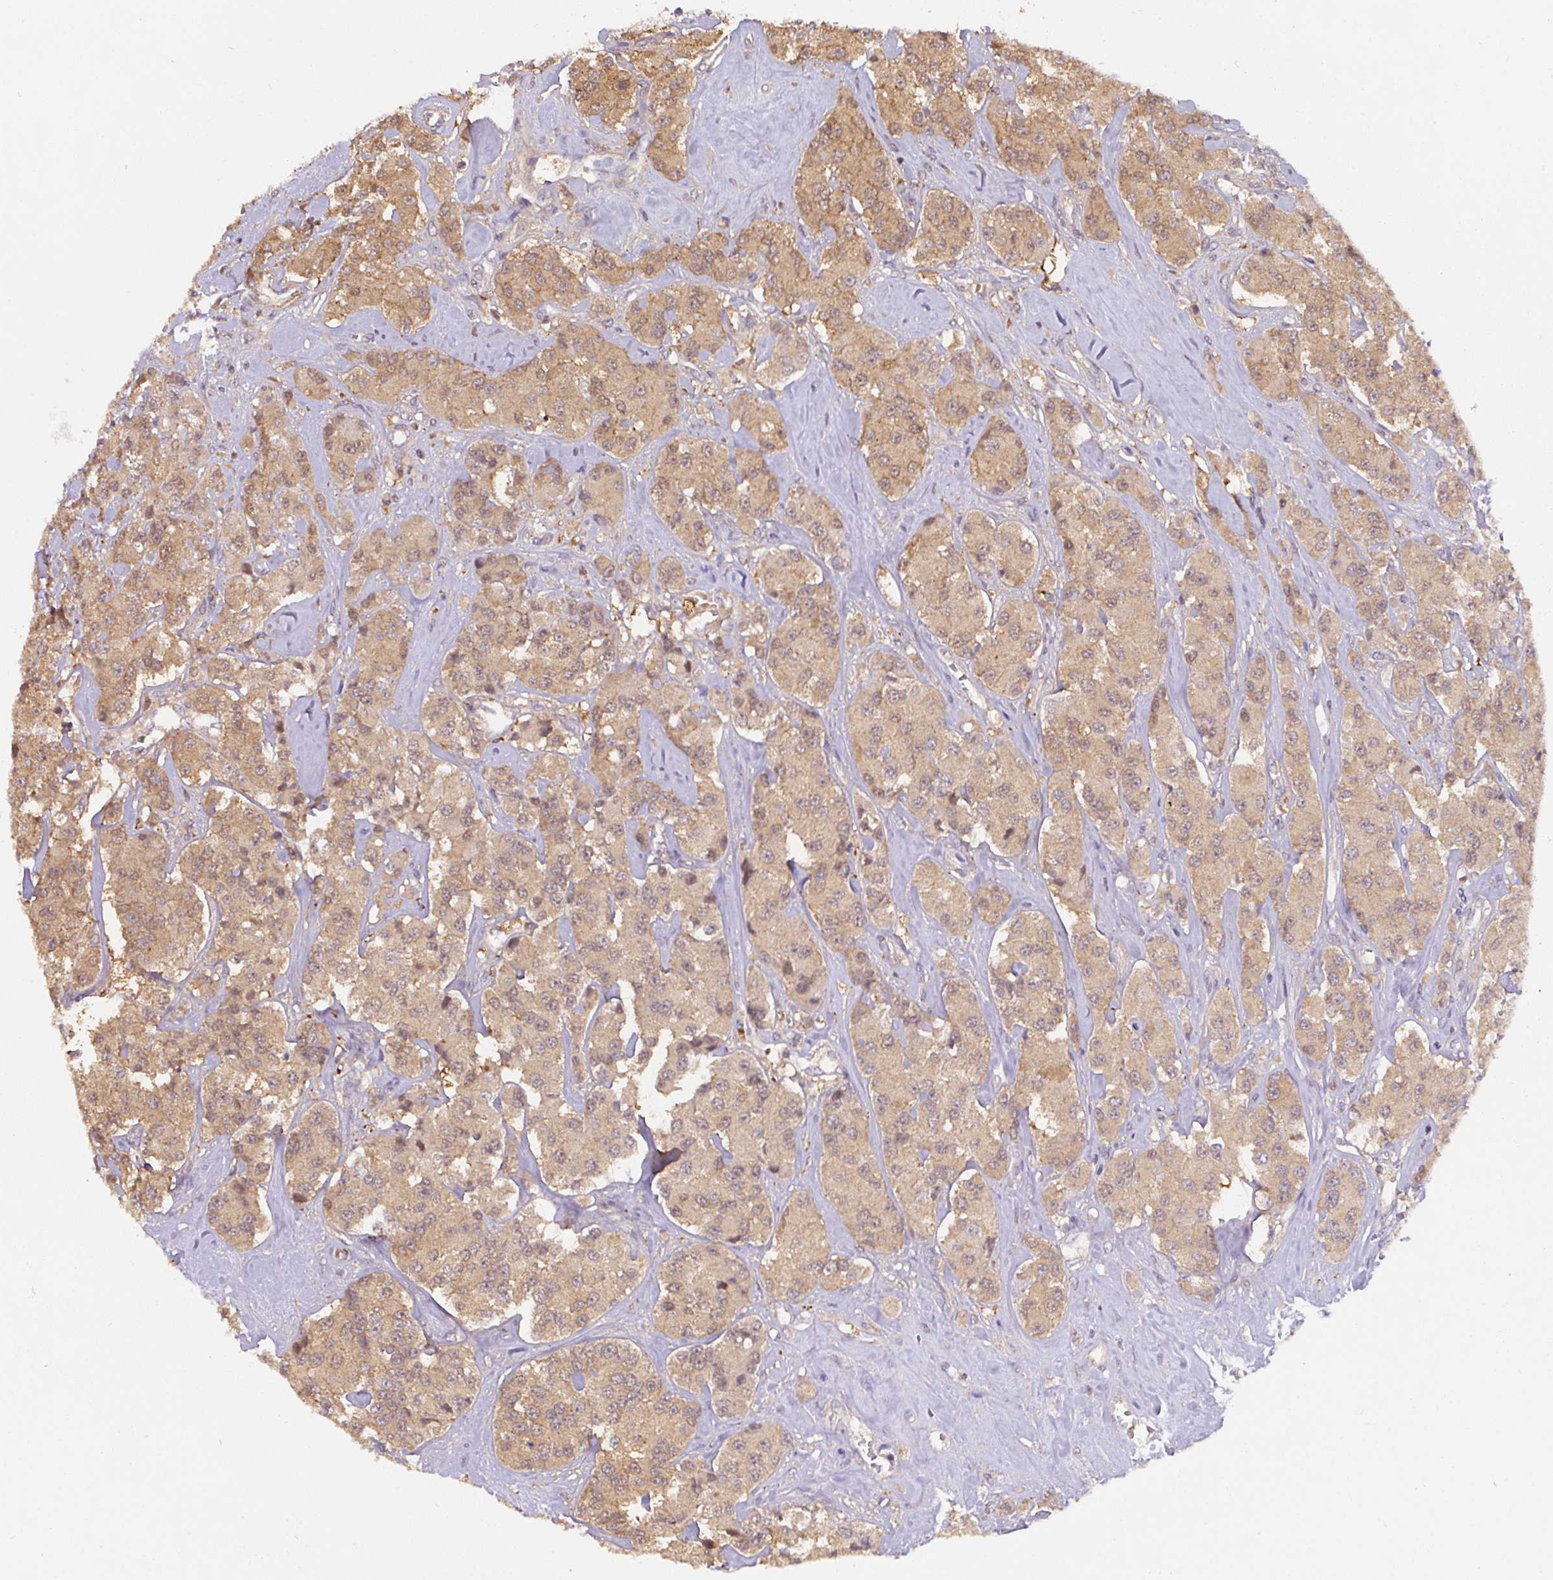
{"staining": {"intensity": "moderate", "quantity": ">75%", "location": "cytoplasmic/membranous"}, "tissue": "carcinoid", "cell_type": "Tumor cells", "image_type": "cancer", "snomed": [{"axis": "morphology", "description": "Carcinoid, malignant, NOS"}, {"axis": "topography", "description": "Pancreas"}], "caption": "Immunohistochemical staining of carcinoid displays moderate cytoplasmic/membranous protein expression in approximately >75% of tumor cells.", "gene": "ST13", "patient": {"sex": "male", "age": 41}}